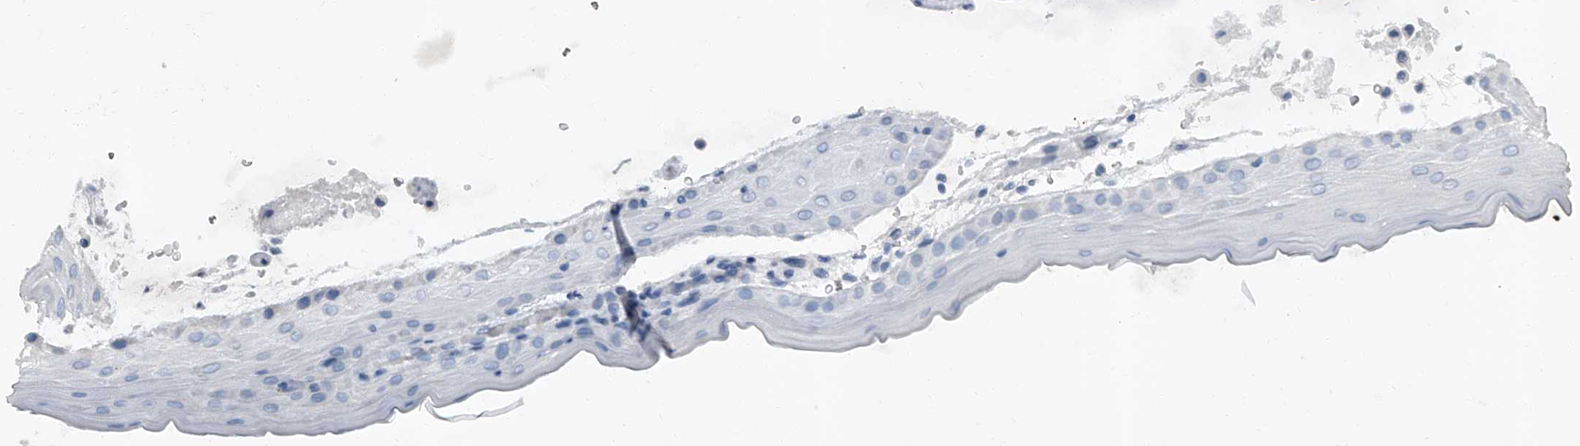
{"staining": {"intensity": "negative", "quantity": "none", "location": "none"}, "tissue": "oral mucosa", "cell_type": "Squamous epithelial cells", "image_type": "normal", "snomed": [{"axis": "morphology", "description": "Normal tissue, NOS"}, {"axis": "topography", "description": "Oral tissue"}], "caption": "Immunohistochemical staining of normal human oral mucosa shows no significant expression in squamous epithelial cells. (Immunohistochemistry (ihc), brightfield microscopy, high magnification).", "gene": "JAG2", "patient": {"sex": "male", "age": 13}}